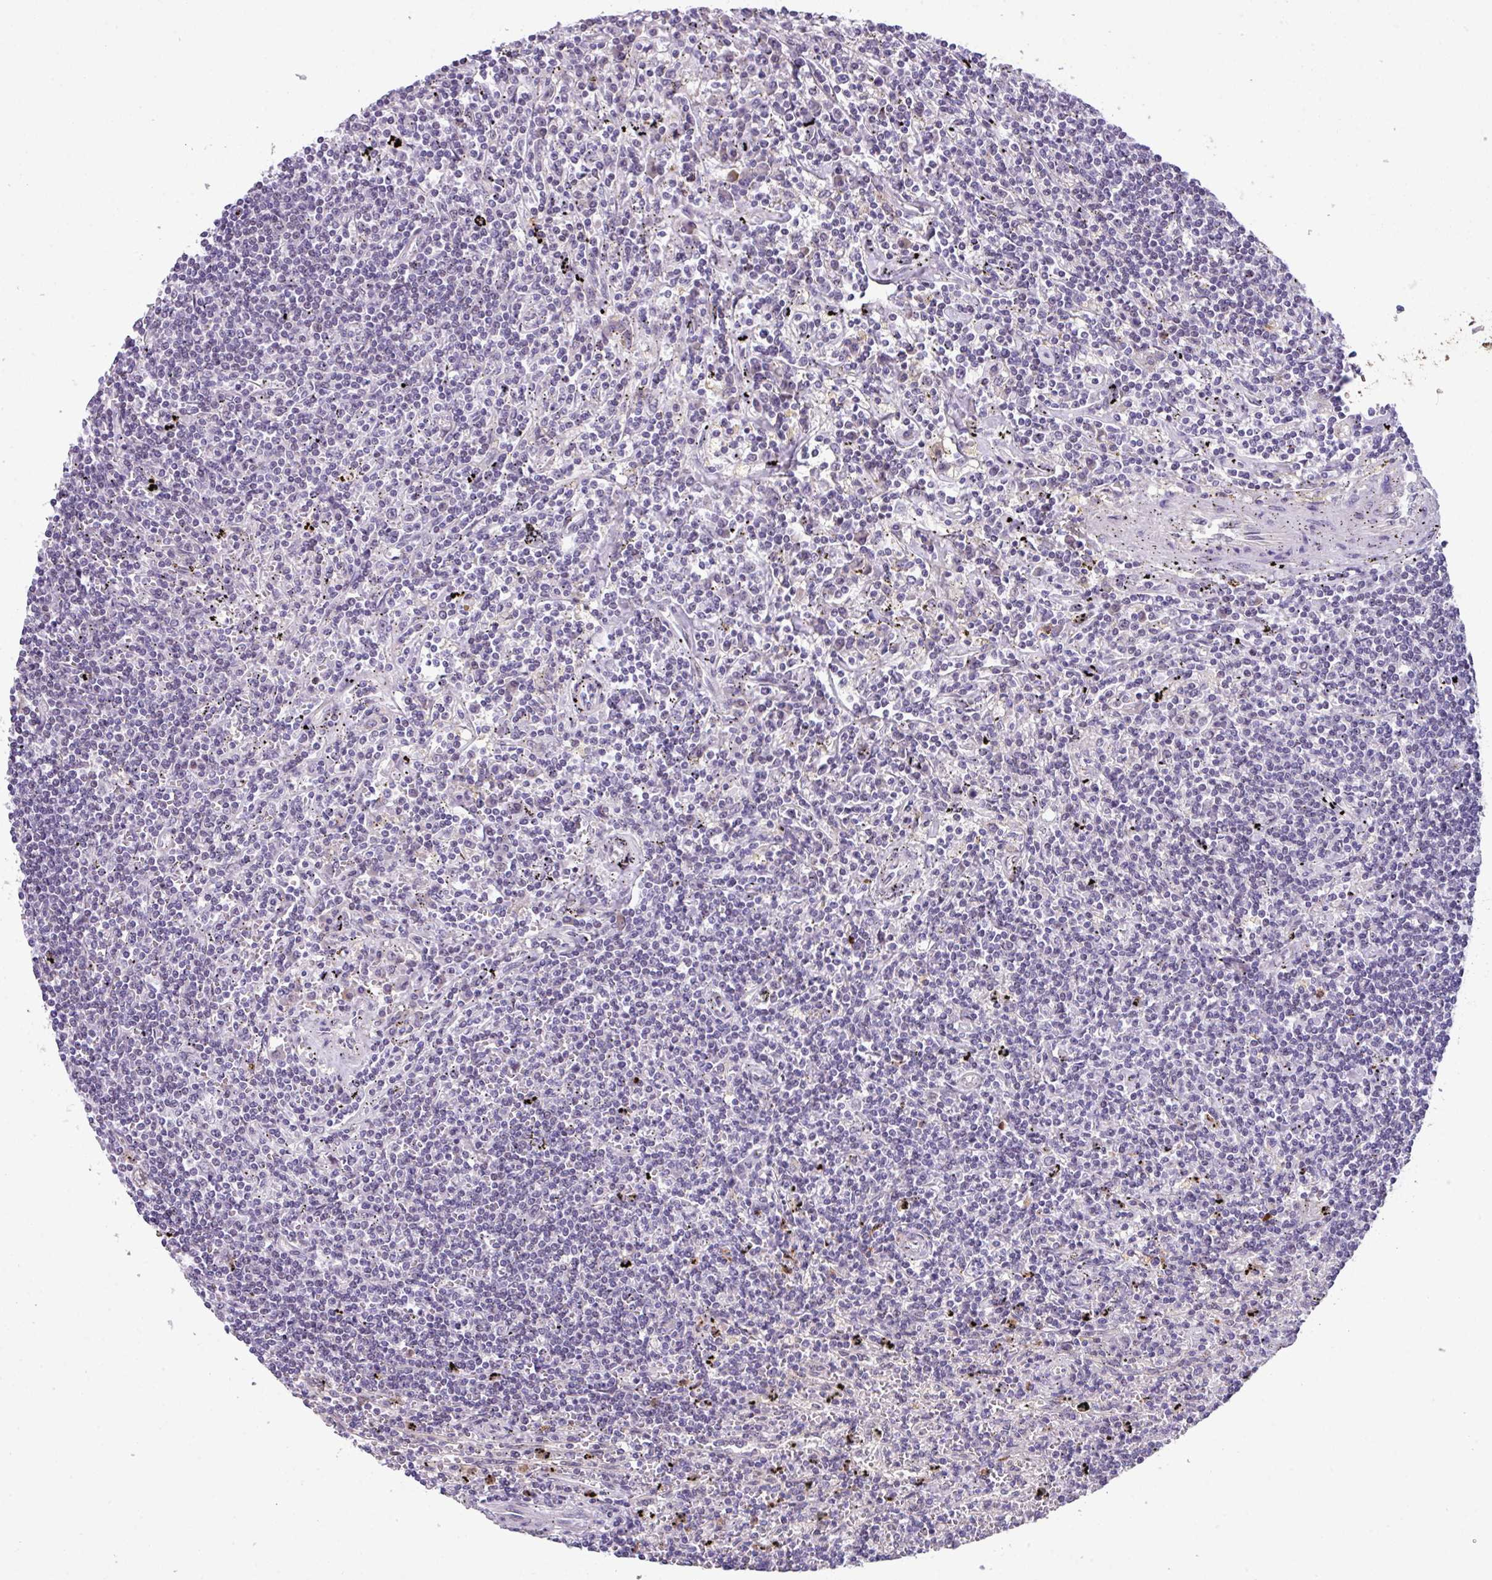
{"staining": {"intensity": "negative", "quantity": "none", "location": "none"}, "tissue": "lymphoma", "cell_type": "Tumor cells", "image_type": "cancer", "snomed": [{"axis": "morphology", "description": "Malignant lymphoma, non-Hodgkin's type, Low grade"}, {"axis": "topography", "description": "Spleen"}], "caption": "An immunohistochemistry image of lymphoma is shown. There is no staining in tumor cells of lymphoma.", "gene": "ZFP3", "patient": {"sex": "male", "age": 76}}